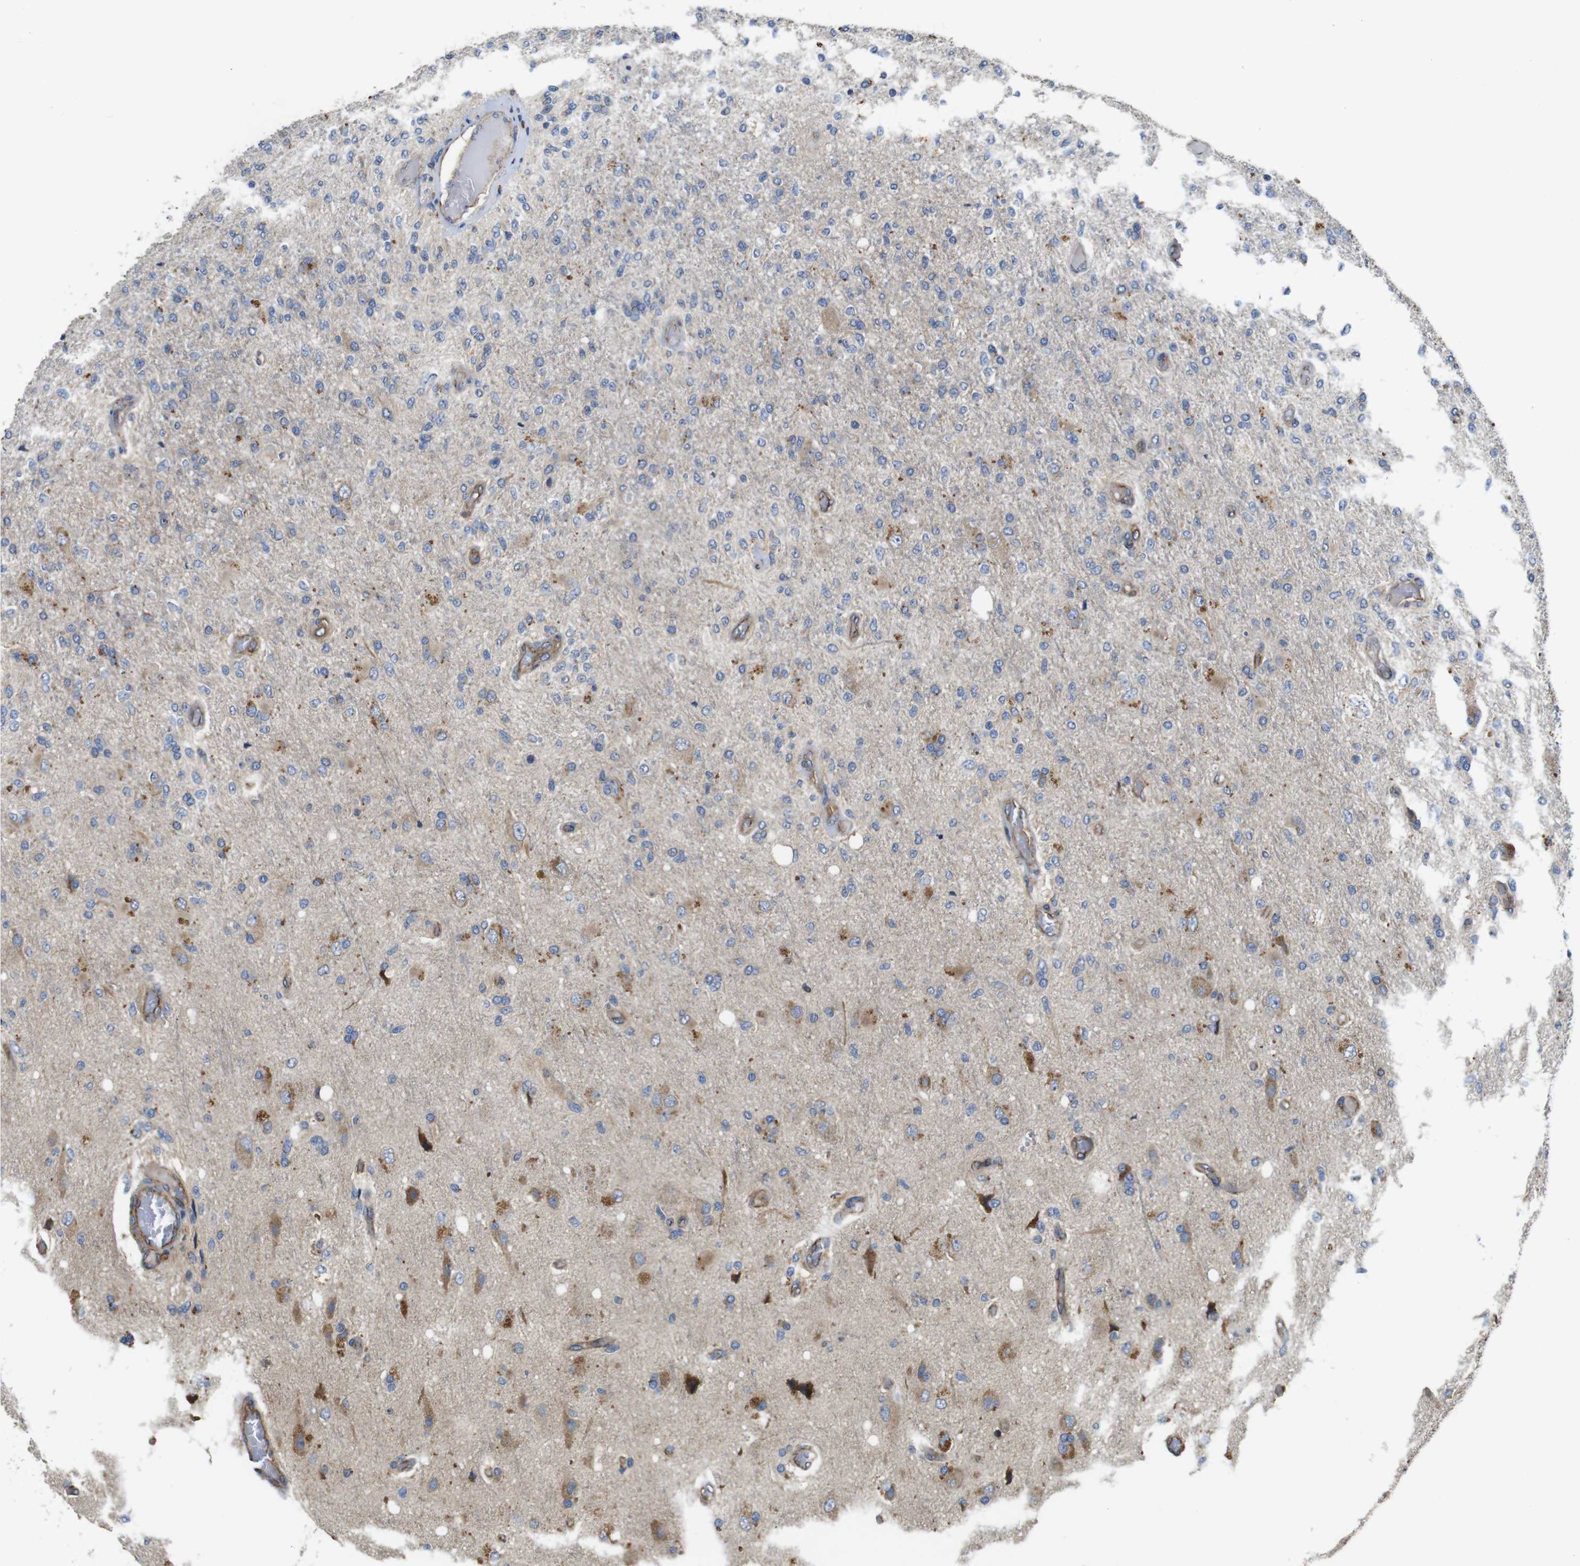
{"staining": {"intensity": "negative", "quantity": "none", "location": "none"}, "tissue": "glioma", "cell_type": "Tumor cells", "image_type": "cancer", "snomed": [{"axis": "morphology", "description": "Normal tissue, NOS"}, {"axis": "morphology", "description": "Glioma, malignant, High grade"}, {"axis": "topography", "description": "Cerebral cortex"}], "caption": "Tumor cells show no significant positivity in glioma.", "gene": "POMK", "patient": {"sex": "male", "age": 77}}